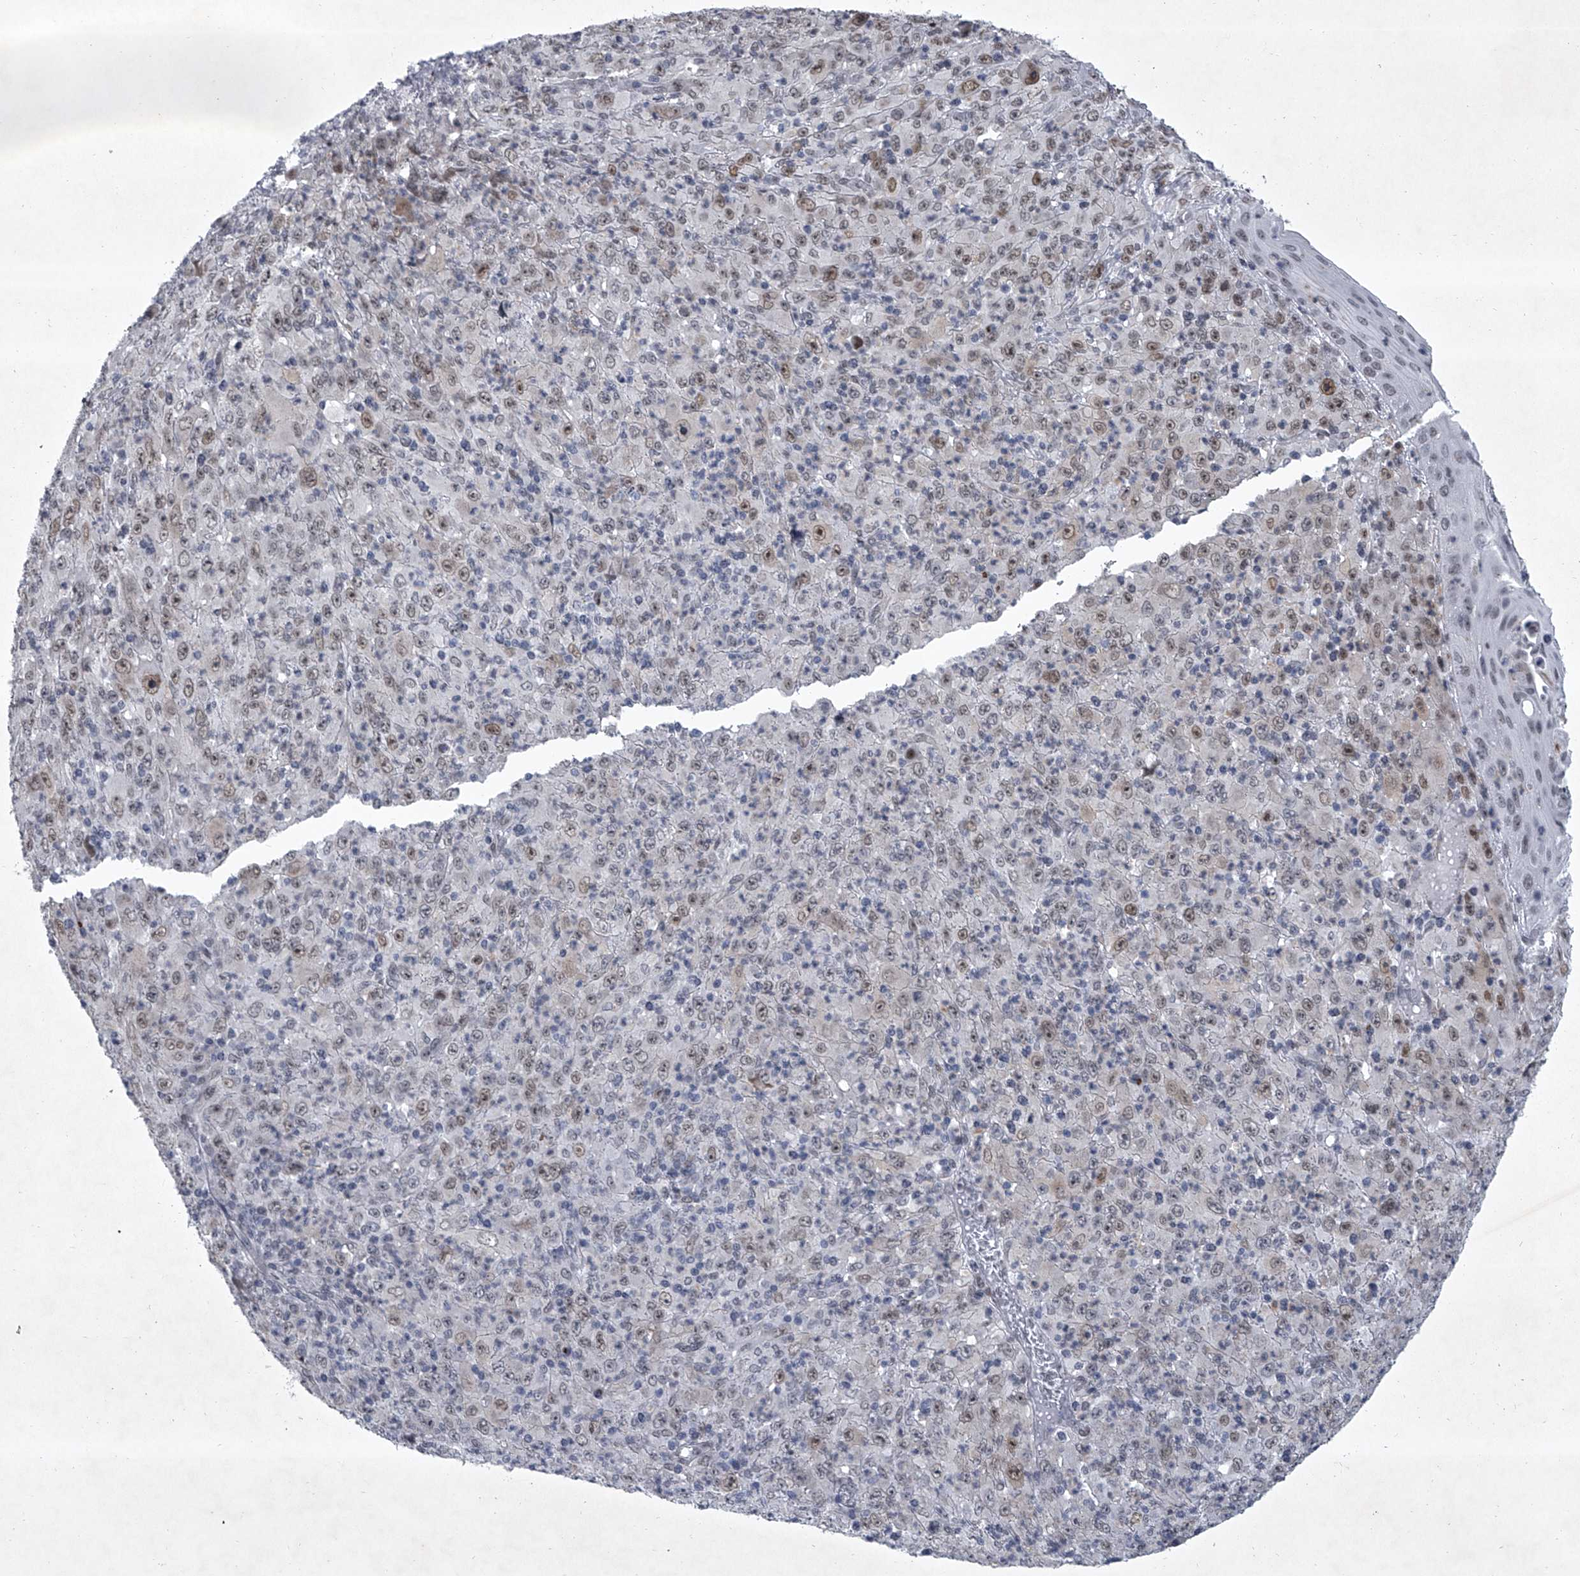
{"staining": {"intensity": "moderate", "quantity": "<25%", "location": "nuclear"}, "tissue": "melanoma", "cell_type": "Tumor cells", "image_type": "cancer", "snomed": [{"axis": "morphology", "description": "Malignant melanoma, Metastatic site"}, {"axis": "topography", "description": "Skin"}], "caption": "Protein staining displays moderate nuclear staining in approximately <25% of tumor cells in malignant melanoma (metastatic site).", "gene": "MLLT1", "patient": {"sex": "female", "age": 56}}